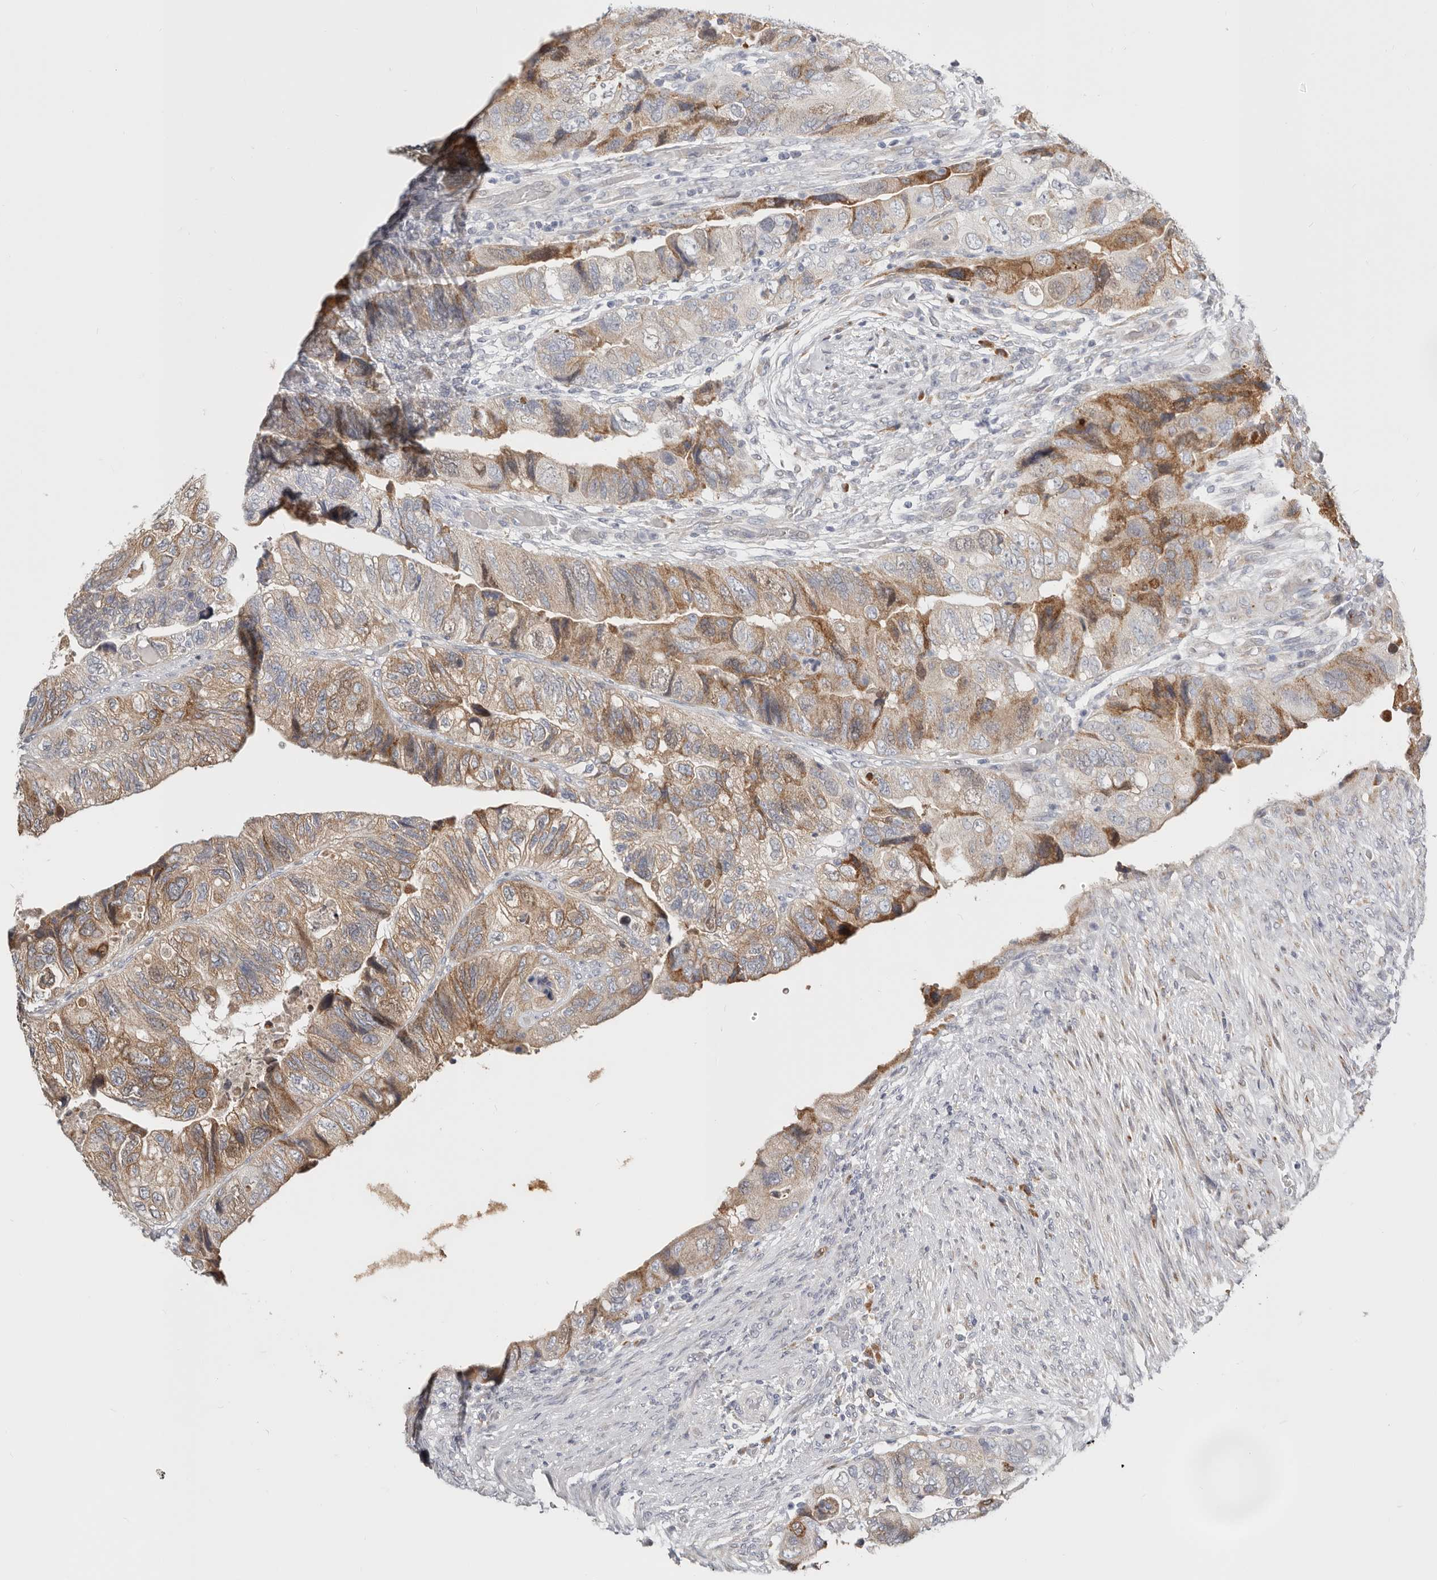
{"staining": {"intensity": "moderate", "quantity": ">75%", "location": "cytoplasmic/membranous,nuclear"}, "tissue": "colorectal cancer", "cell_type": "Tumor cells", "image_type": "cancer", "snomed": [{"axis": "morphology", "description": "Adenocarcinoma, NOS"}, {"axis": "topography", "description": "Rectum"}], "caption": "DAB immunohistochemical staining of adenocarcinoma (colorectal) displays moderate cytoplasmic/membranous and nuclear protein staining in about >75% of tumor cells. (DAB IHC with brightfield microscopy, high magnification).", "gene": "IL32", "patient": {"sex": "male", "age": 63}}